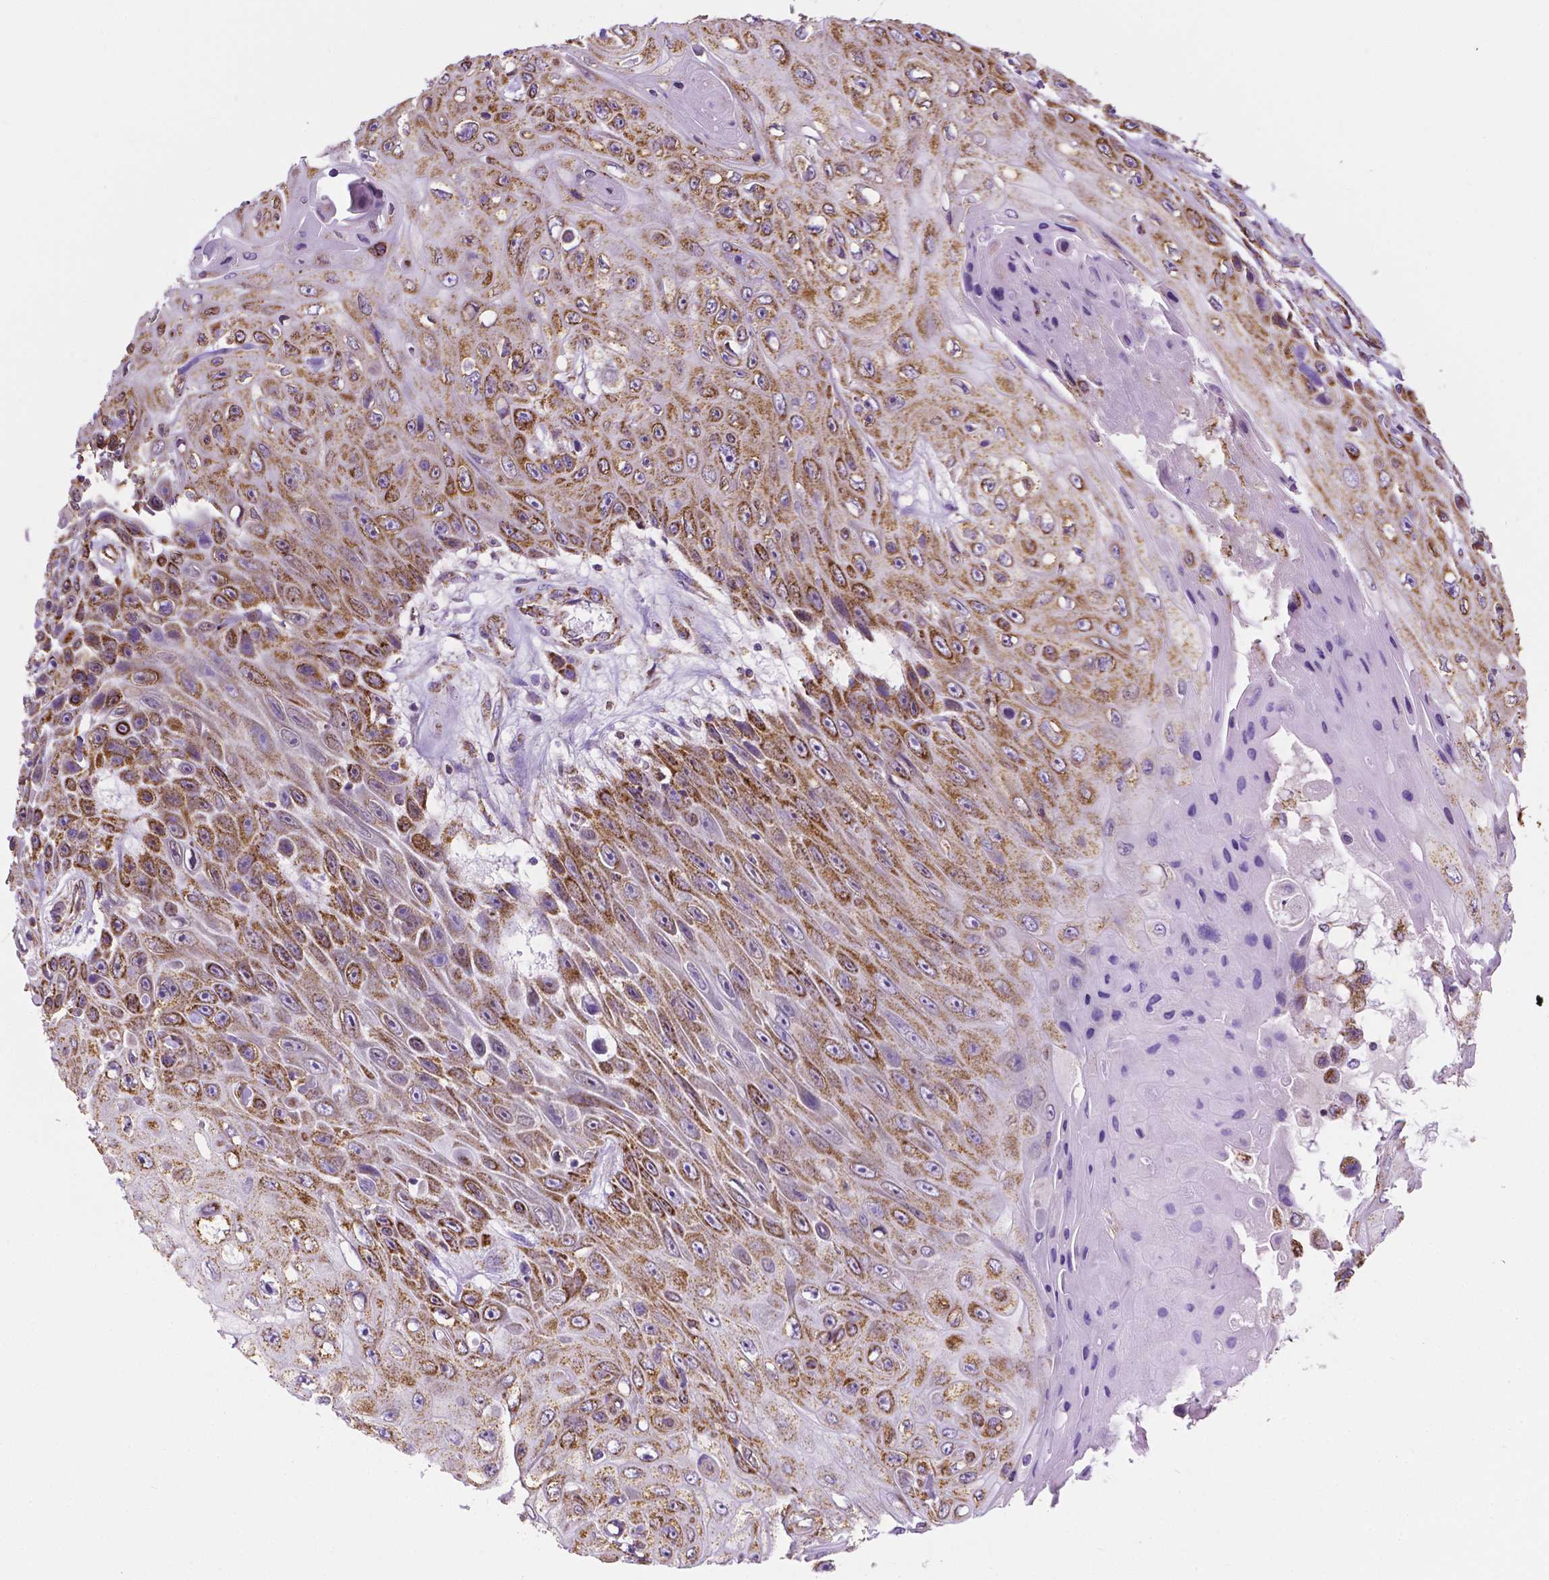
{"staining": {"intensity": "strong", "quantity": ">75%", "location": "cytoplasmic/membranous"}, "tissue": "skin cancer", "cell_type": "Tumor cells", "image_type": "cancer", "snomed": [{"axis": "morphology", "description": "Squamous cell carcinoma, NOS"}, {"axis": "topography", "description": "Skin"}], "caption": "Skin cancer stained with a brown dye shows strong cytoplasmic/membranous positive positivity in approximately >75% of tumor cells.", "gene": "RMDN3", "patient": {"sex": "male", "age": 82}}